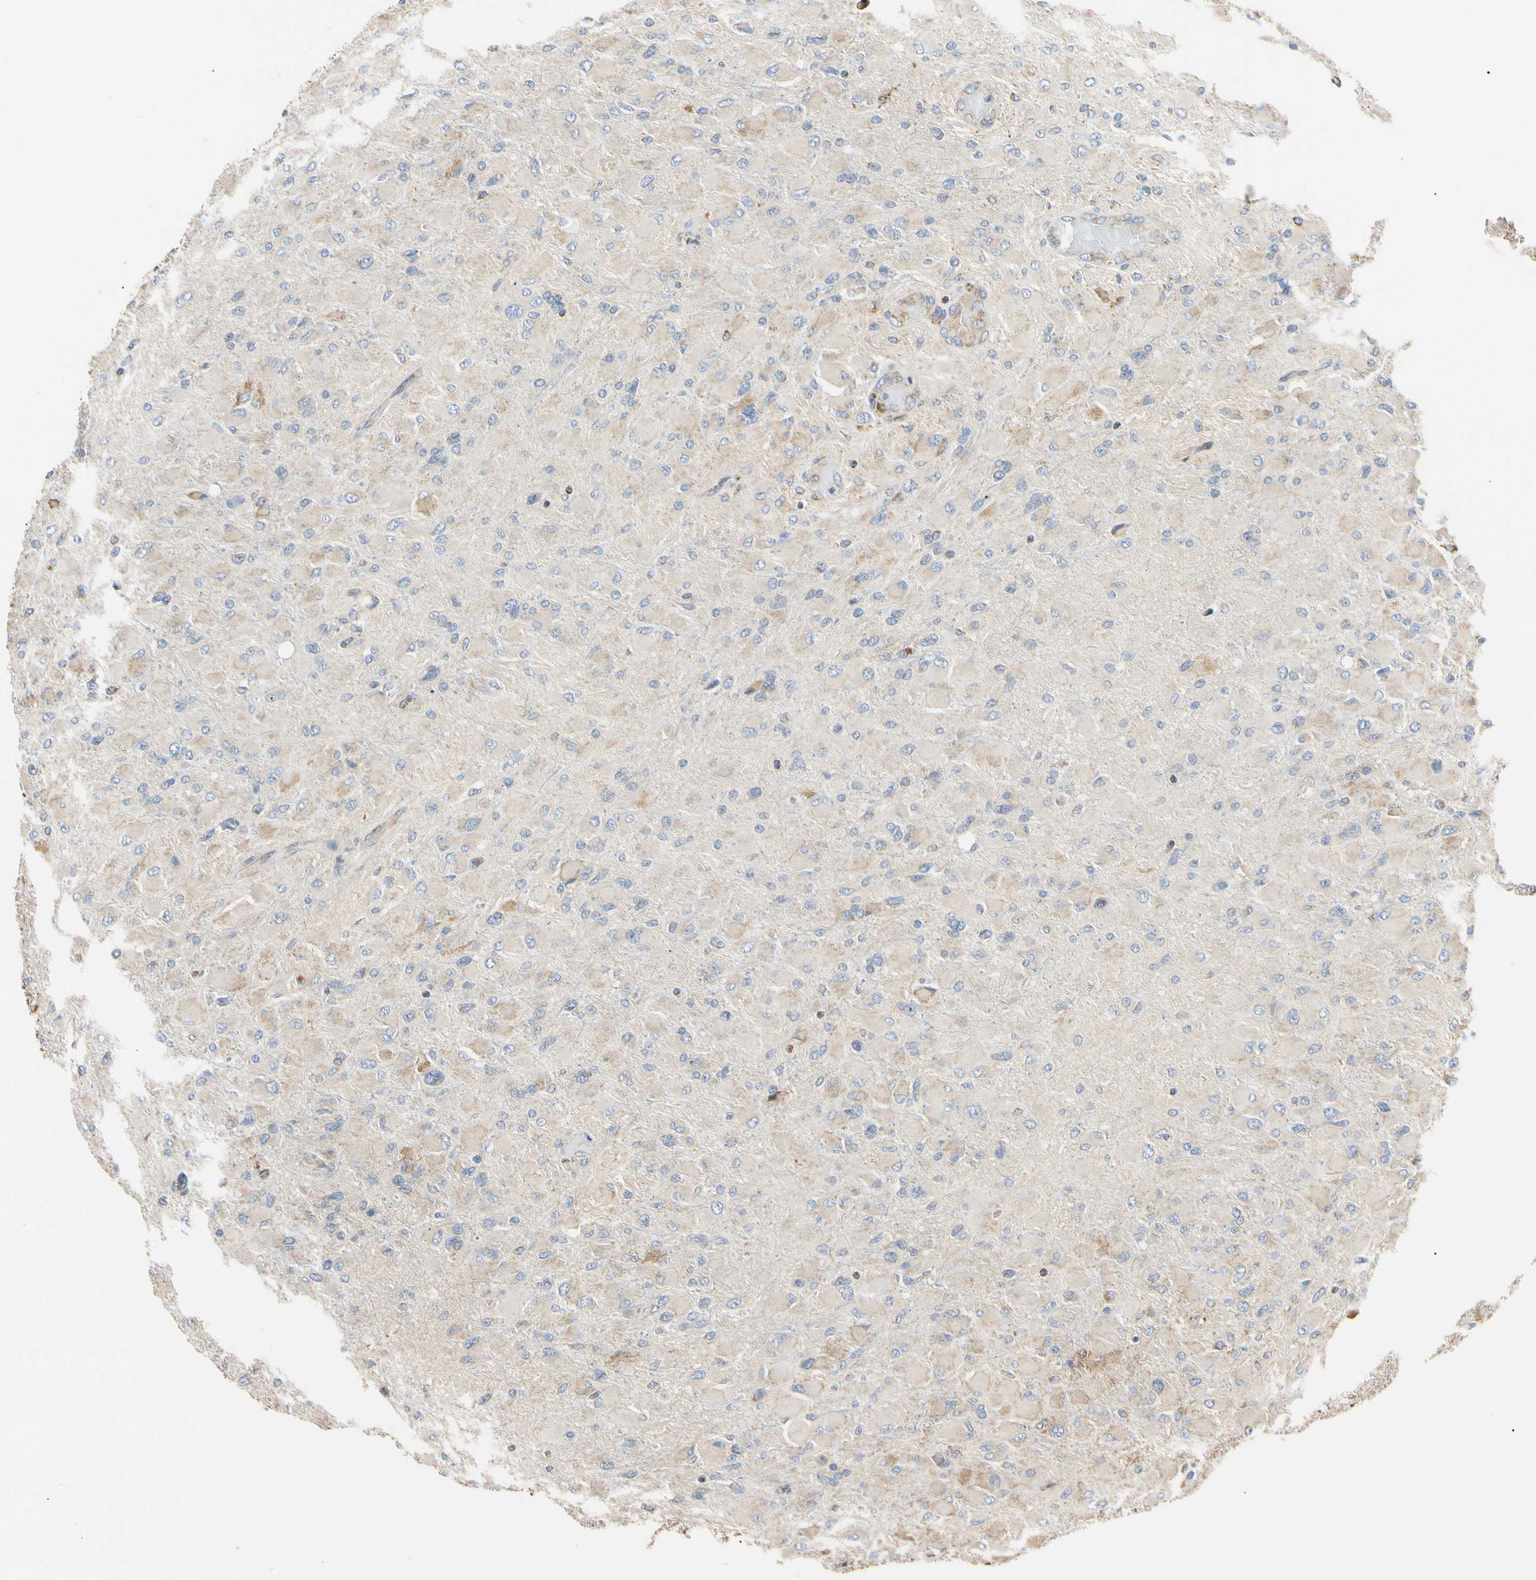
{"staining": {"intensity": "weak", "quantity": "<25%", "location": "cytoplasmic/membranous"}, "tissue": "glioma", "cell_type": "Tumor cells", "image_type": "cancer", "snomed": [{"axis": "morphology", "description": "Glioma, malignant, High grade"}, {"axis": "topography", "description": "Cerebral cortex"}], "caption": "Immunohistochemical staining of human glioma reveals no significant staining in tumor cells.", "gene": "PLGRKT", "patient": {"sex": "female", "age": 36}}